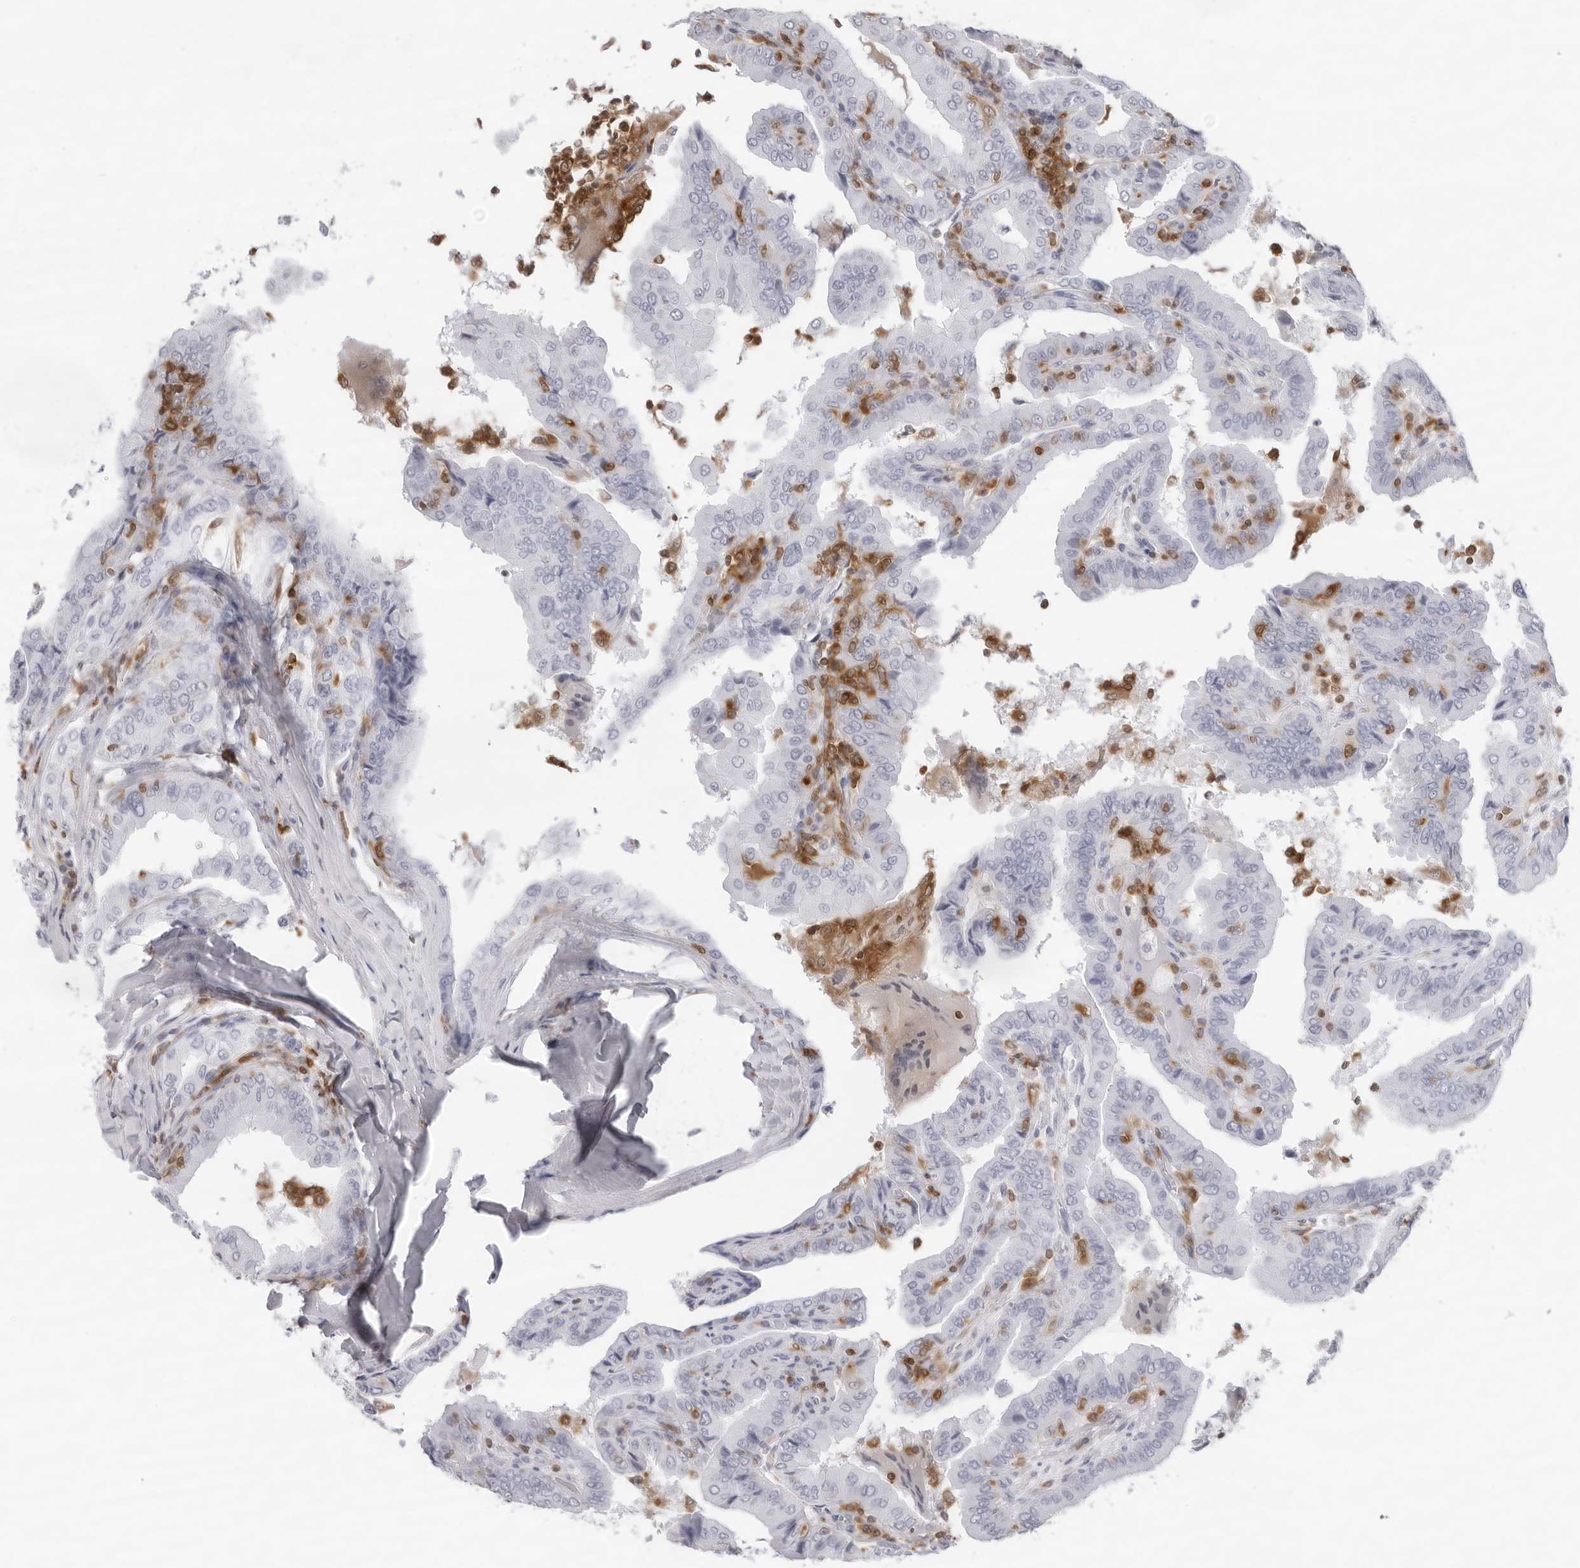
{"staining": {"intensity": "negative", "quantity": "none", "location": "none"}, "tissue": "thyroid cancer", "cell_type": "Tumor cells", "image_type": "cancer", "snomed": [{"axis": "morphology", "description": "Papillary adenocarcinoma, NOS"}, {"axis": "topography", "description": "Thyroid gland"}], "caption": "An image of papillary adenocarcinoma (thyroid) stained for a protein exhibits no brown staining in tumor cells. (DAB (3,3'-diaminobenzidine) IHC visualized using brightfield microscopy, high magnification).", "gene": "FMNL1", "patient": {"sex": "male", "age": 33}}